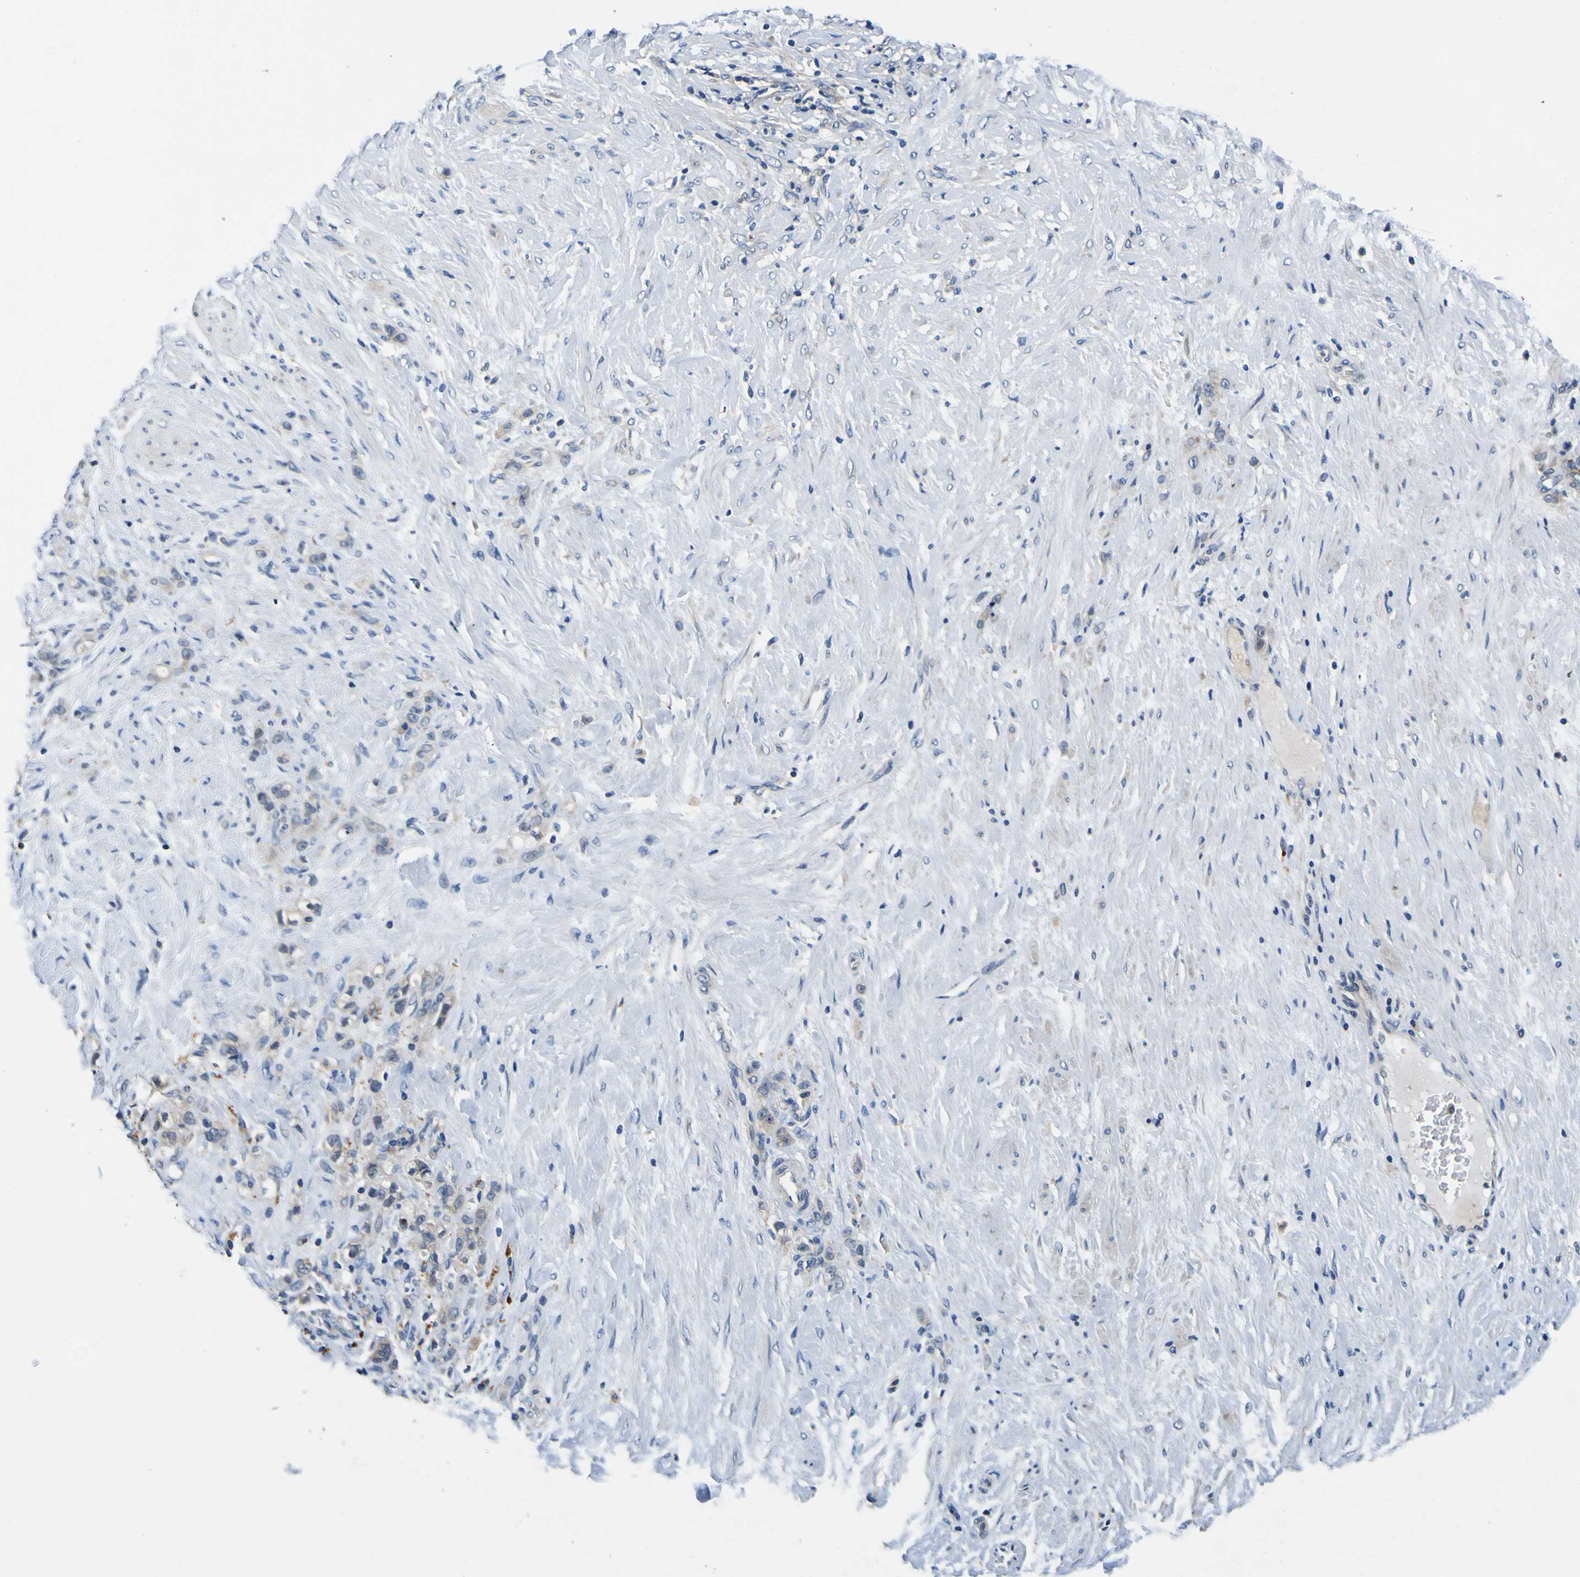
{"staining": {"intensity": "weak", "quantity": ">75%", "location": "cytoplasmic/membranous"}, "tissue": "stomach cancer", "cell_type": "Tumor cells", "image_type": "cancer", "snomed": [{"axis": "morphology", "description": "Adenocarcinoma, NOS"}, {"axis": "topography", "description": "Stomach"}], "caption": "Weak cytoplasmic/membranous expression is identified in about >75% of tumor cells in stomach cancer (adenocarcinoma). The protein of interest is shown in brown color, while the nuclei are stained blue.", "gene": "TNIK", "patient": {"sex": "male", "age": 82}}